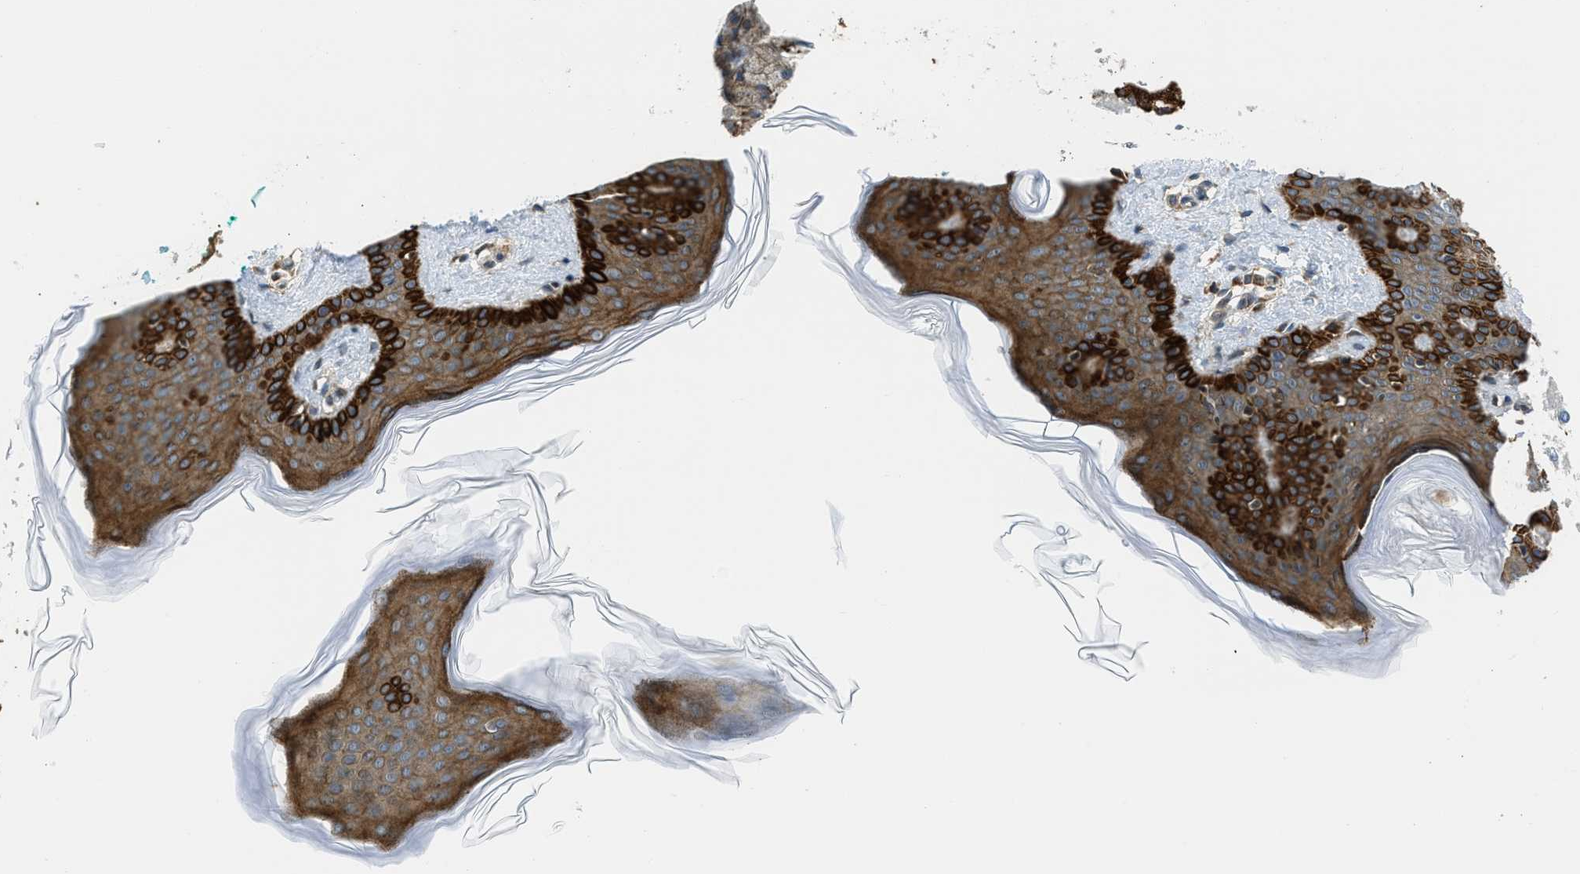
{"staining": {"intensity": "moderate", "quantity": ">75%", "location": "cytoplasmic/membranous"}, "tissue": "skin", "cell_type": "Fibroblasts", "image_type": "normal", "snomed": [{"axis": "morphology", "description": "Normal tissue, NOS"}, {"axis": "topography", "description": "Skin"}], "caption": "Immunohistochemical staining of benign skin displays moderate cytoplasmic/membranous protein expression in approximately >75% of fibroblasts.", "gene": "SESN2", "patient": {"sex": "female", "age": 17}}